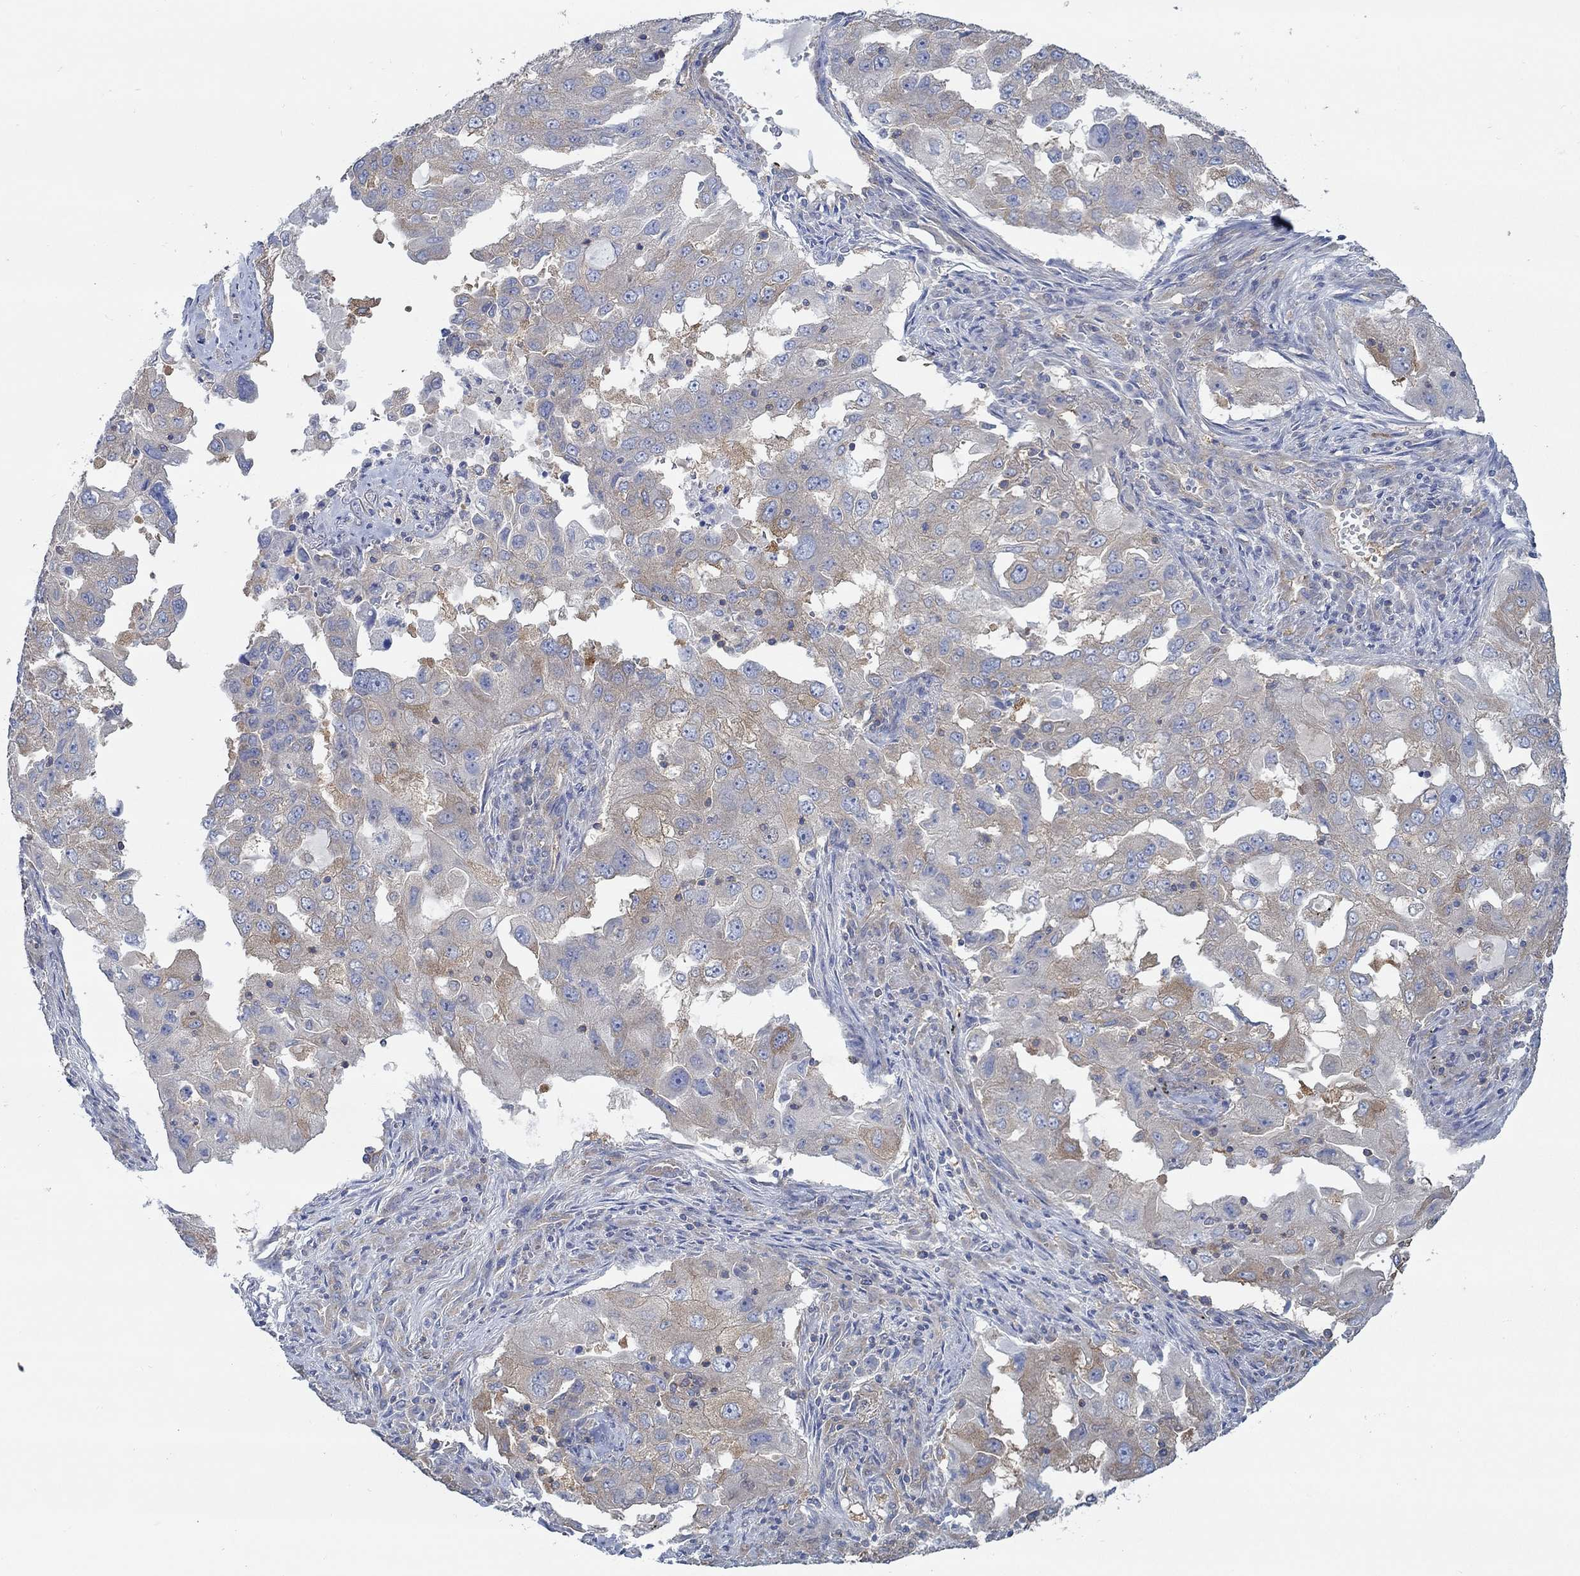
{"staining": {"intensity": "moderate", "quantity": "<25%", "location": "cytoplasmic/membranous"}, "tissue": "lung cancer", "cell_type": "Tumor cells", "image_type": "cancer", "snomed": [{"axis": "morphology", "description": "Adenocarcinoma, NOS"}, {"axis": "topography", "description": "Lung"}], "caption": "The histopathology image demonstrates staining of lung cancer, revealing moderate cytoplasmic/membranous protein expression (brown color) within tumor cells.", "gene": "SPAG9", "patient": {"sex": "female", "age": 61}}